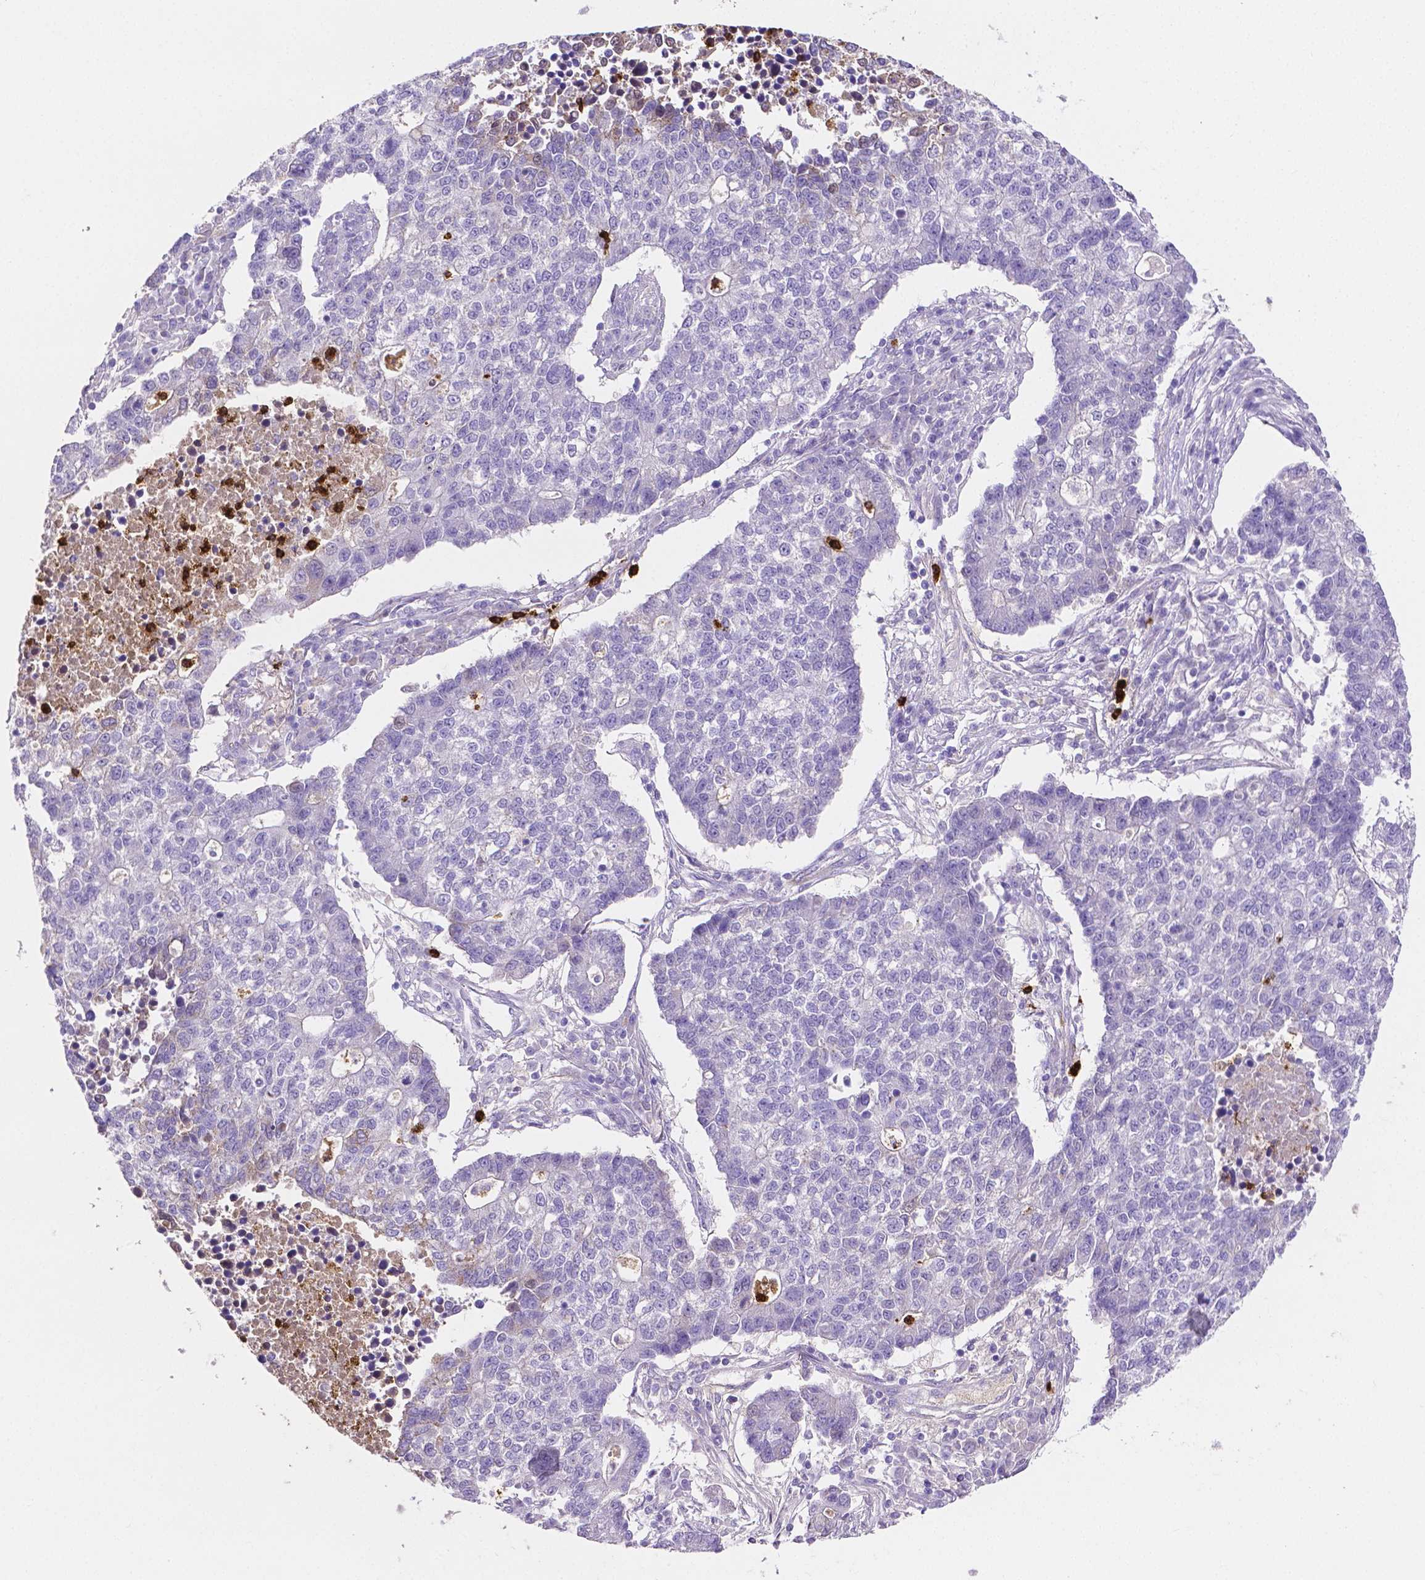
{"staining": {"intensity": "negative", "quantity": "none", "location": "none"}, "tissue": "lung cancer", "cell_type": "Tumor cells", "image_type": "cancer", "snomed": [{"axis": "morphology", "description": "Adenocarcinoma, NOS"}, {"axis": "topography", "description": "Lung"}], "caption": "Immunohistochemistry photomicrograph of neoplastic tissue: human lung cancer stained with DAB exhibits no significant protein staining in tumor cells.", "gene": "MMP9", "patient": {"sex": "male", "age": 57}}